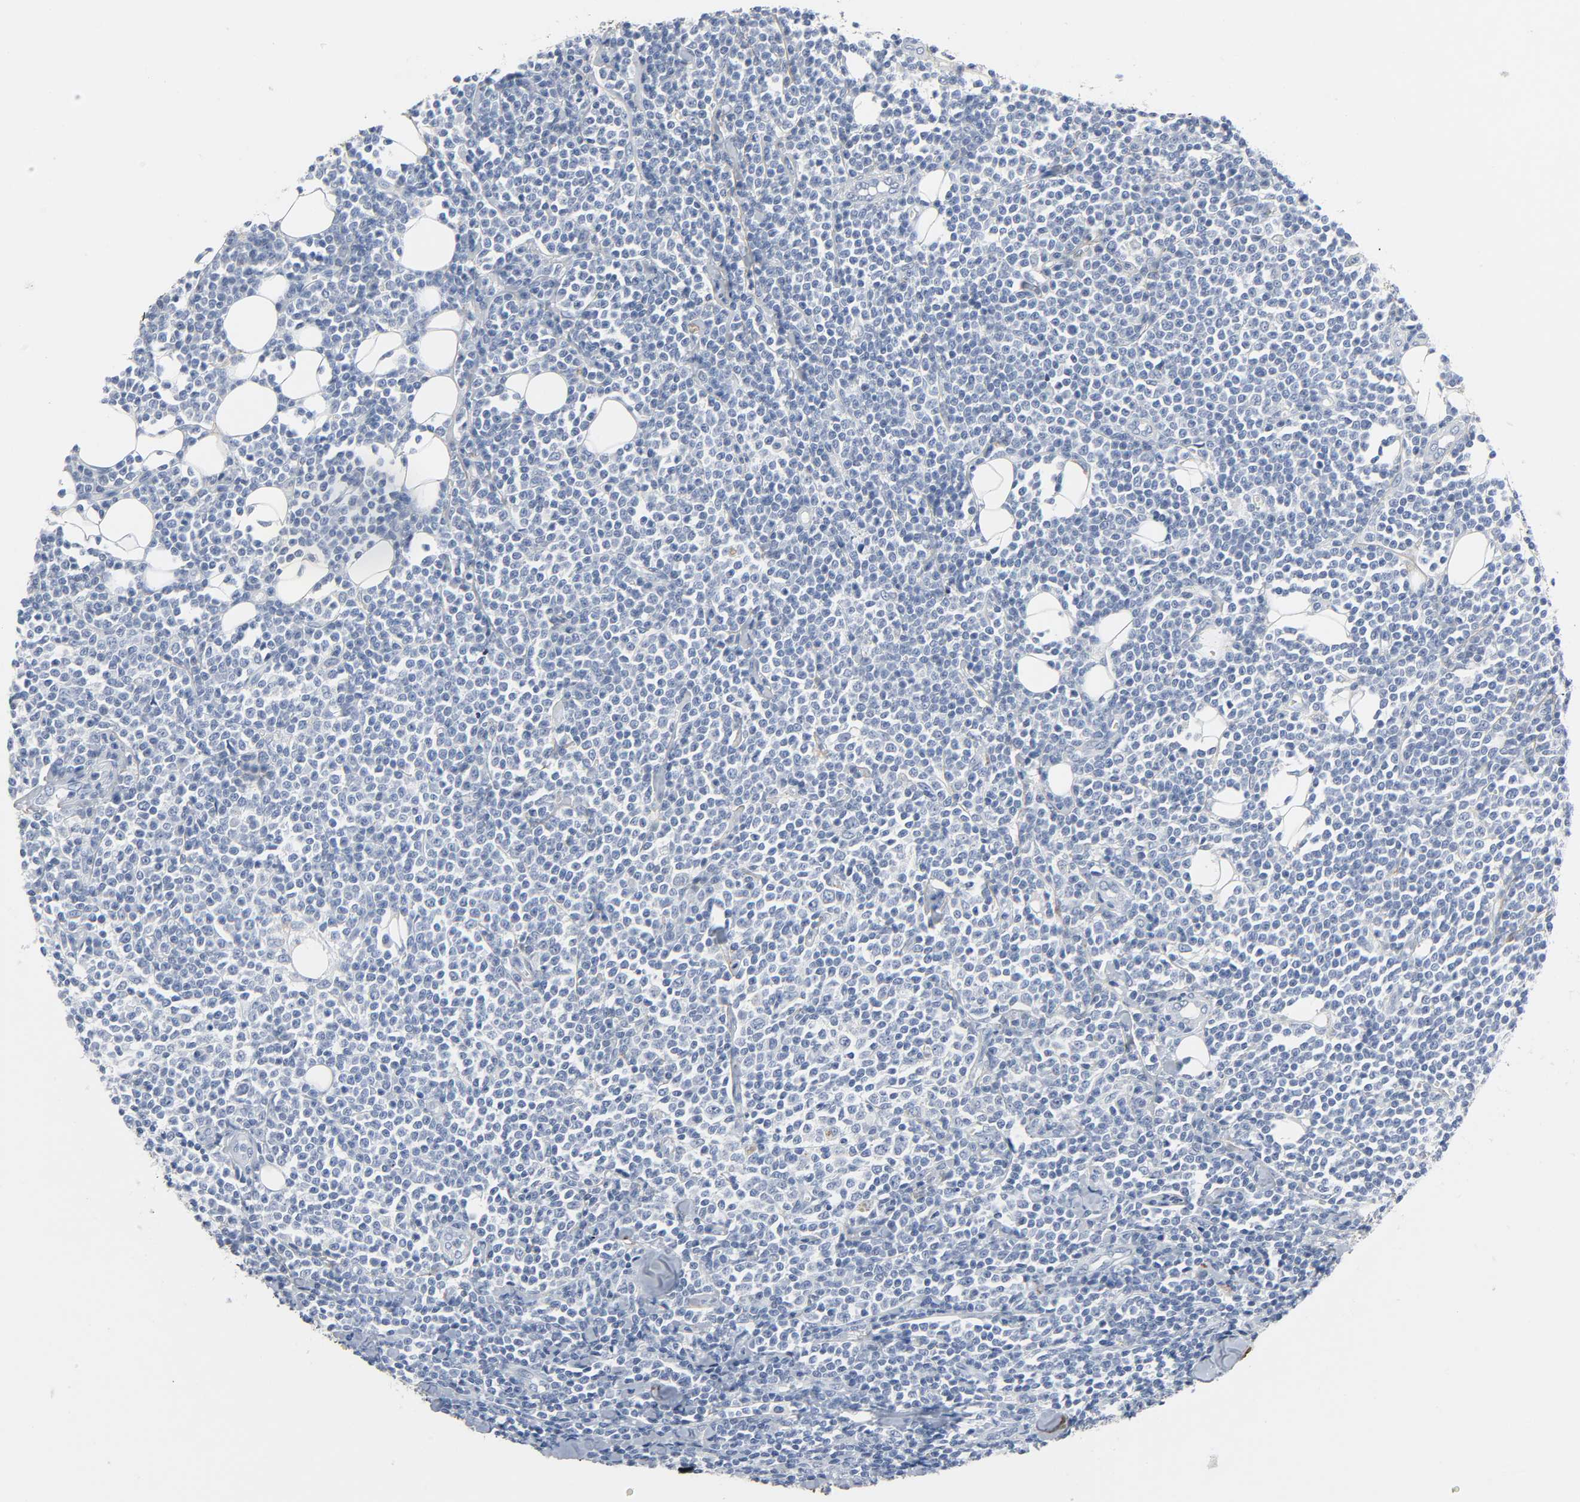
{"staining": {"intensity": "negative", "quantity": "none", "location": "none"}, "tissue": "lymphoma", "cell_type": "Tumor cells", "image_type": "cancer", "snomed": [{"axis": "morphology", "description": "Malignant lymphoma, non-Hodgkin's type, Low grade"}, {"axis": "topography", "description": "Soft tissue"}], "caption": "A high-resolution image shows immunohistochemistry staining of lymphoma, which exhibits no significant expression in tumor cells.", "gene": "FBLN5", "patient": {"sex": "male", "age": 92}}